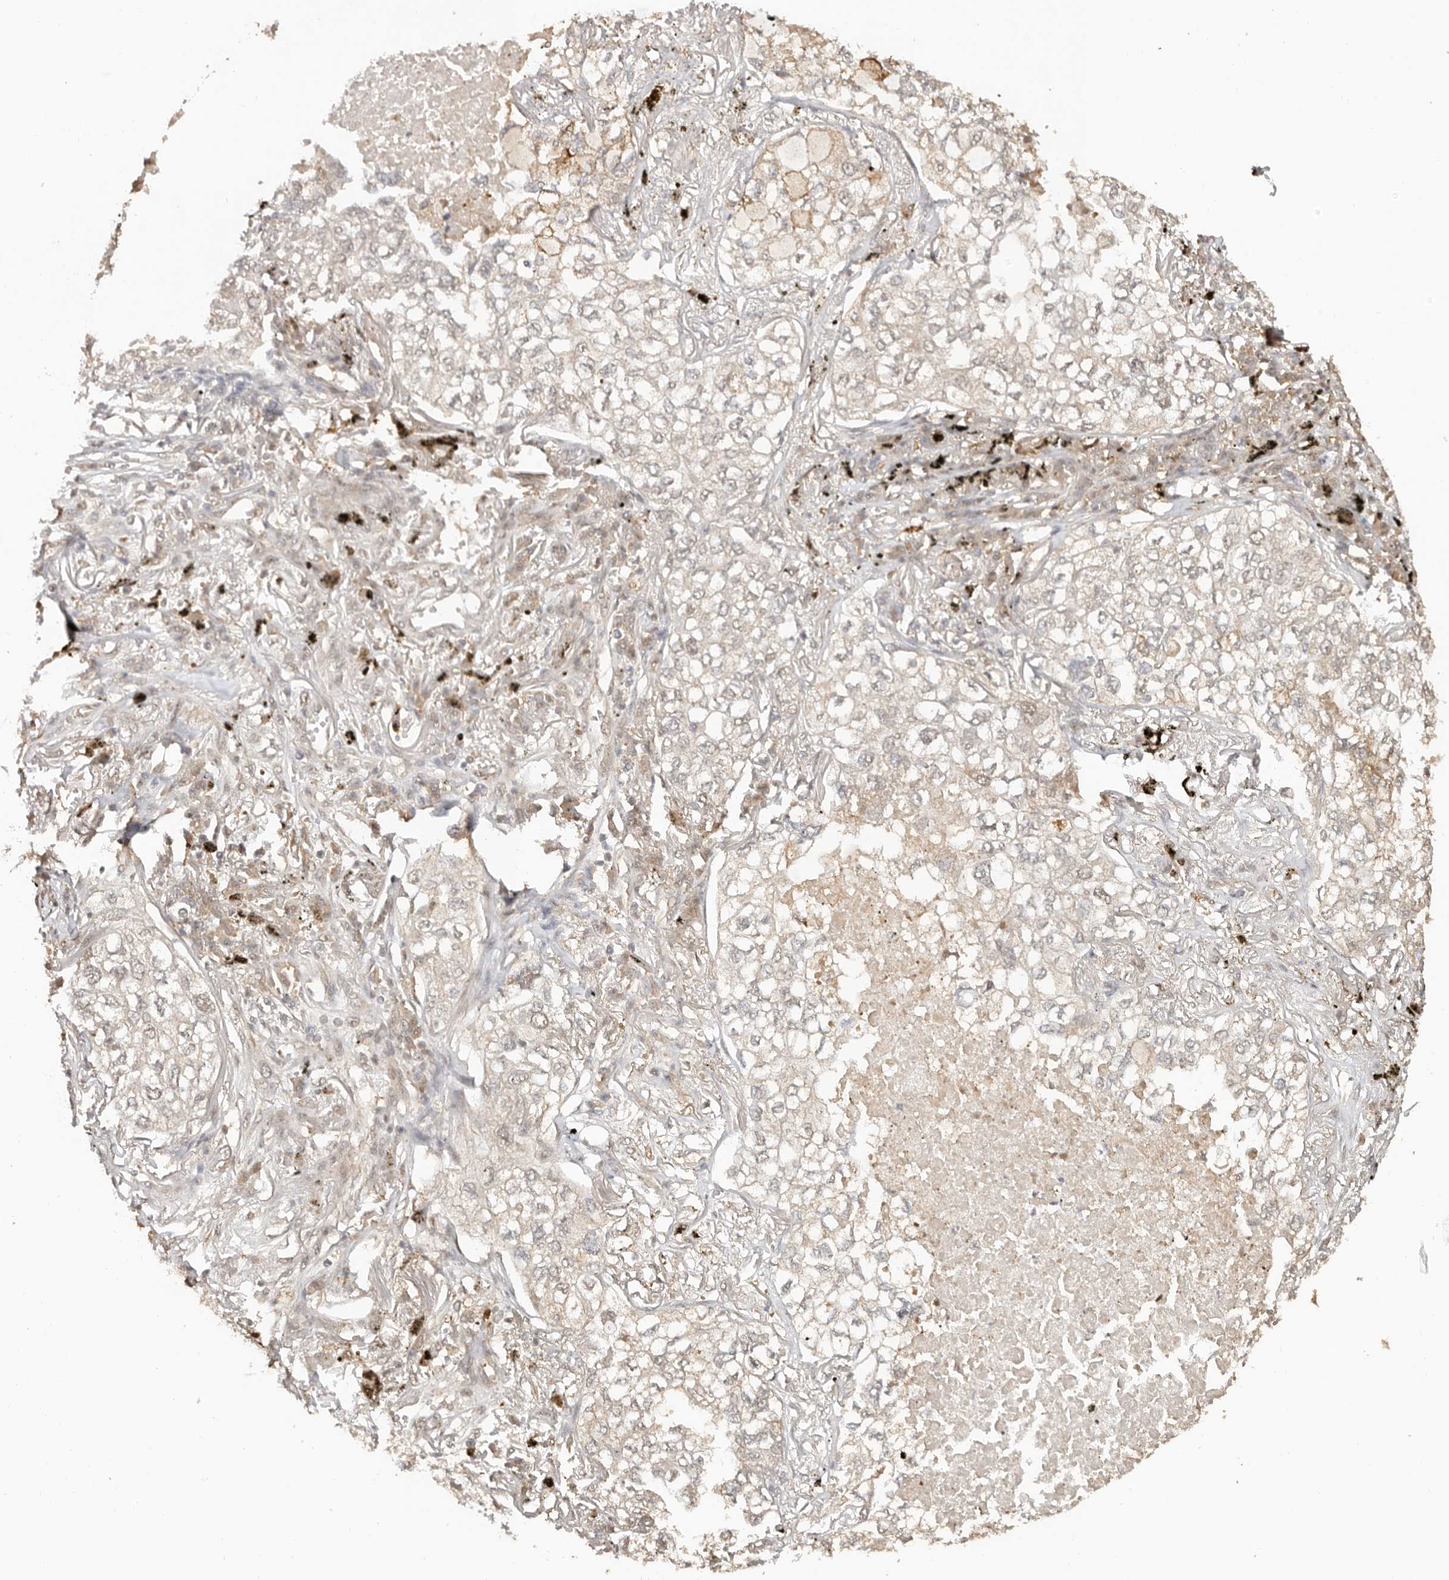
{"staining": {"intensity": "negative", "quantity": "none", "location": "none"}, "tissue": "lung cancer", "cell_type": "Tumor cells", "image_type": "cancer", "snomed": [{"axis": "morphology", "description": "Adenocarcinoma, NOS"}, {"axis": "topography", "description": "Lung"}], "caption": "Immunohistochemical staining of lung cancer (adenocarcinoma) exhibits no significant positivity in tumor cells.", "gene": "PSMA5", "patient": {"sex": "male", "age": 65}}